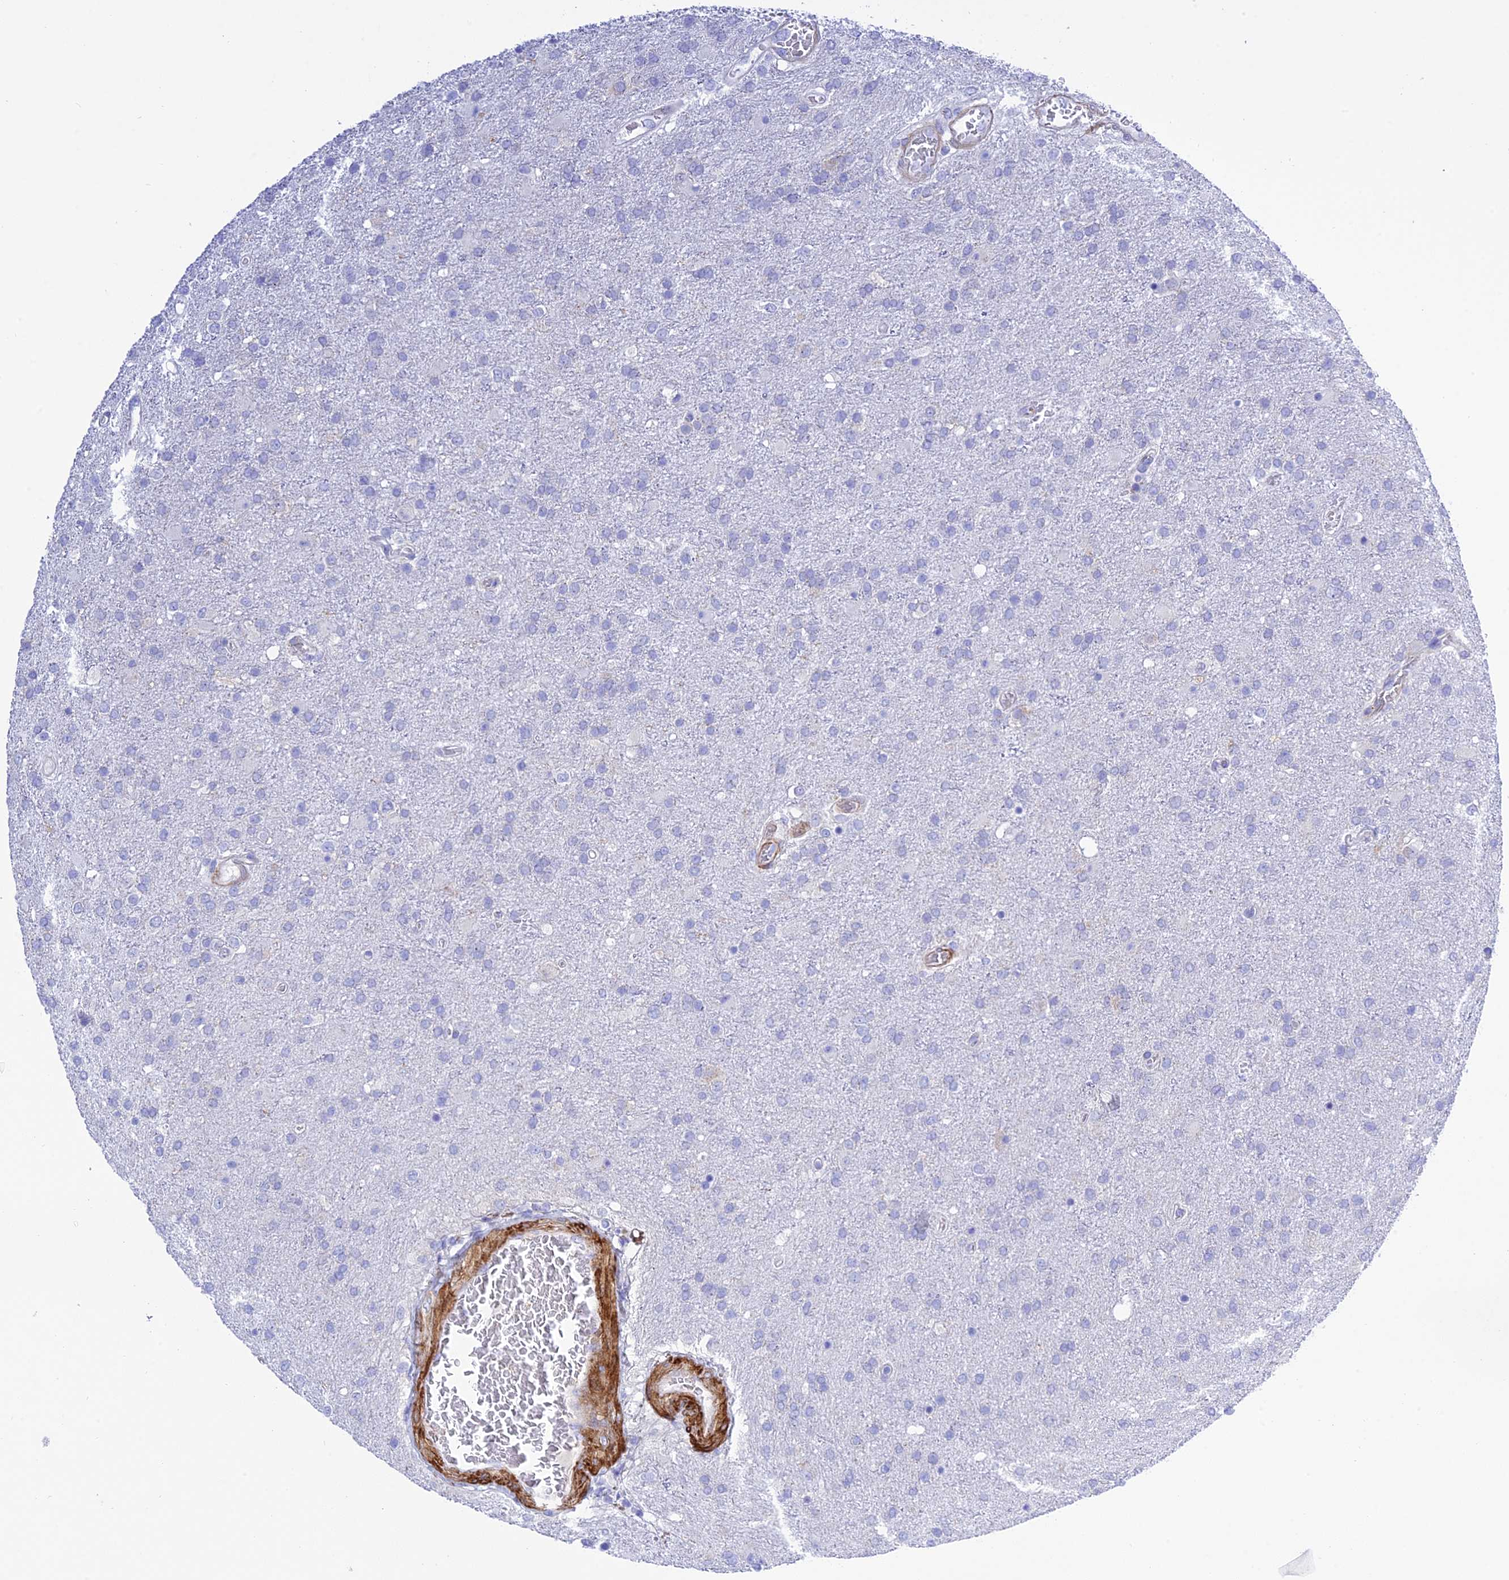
{"staining": {"intensity": "negative", "quantity": "none", "location": "none"}, "tissue": "glioma", "cell_type": "Tumor cells", "image_type": "cancer", "snomed": [{"axis": "morphology", "description": "Glioma, malignant, High grade"}, {"axis": "topography", "description": "Brain"}], "caption": "An immunohistochemistry image of malignant glioma (high-grade) is shown. There is no staining in tumor cells of malignant glioma (high-grade).", "gene": "FRA10AC1", "patient": {"sex": "female", "age": 74}}